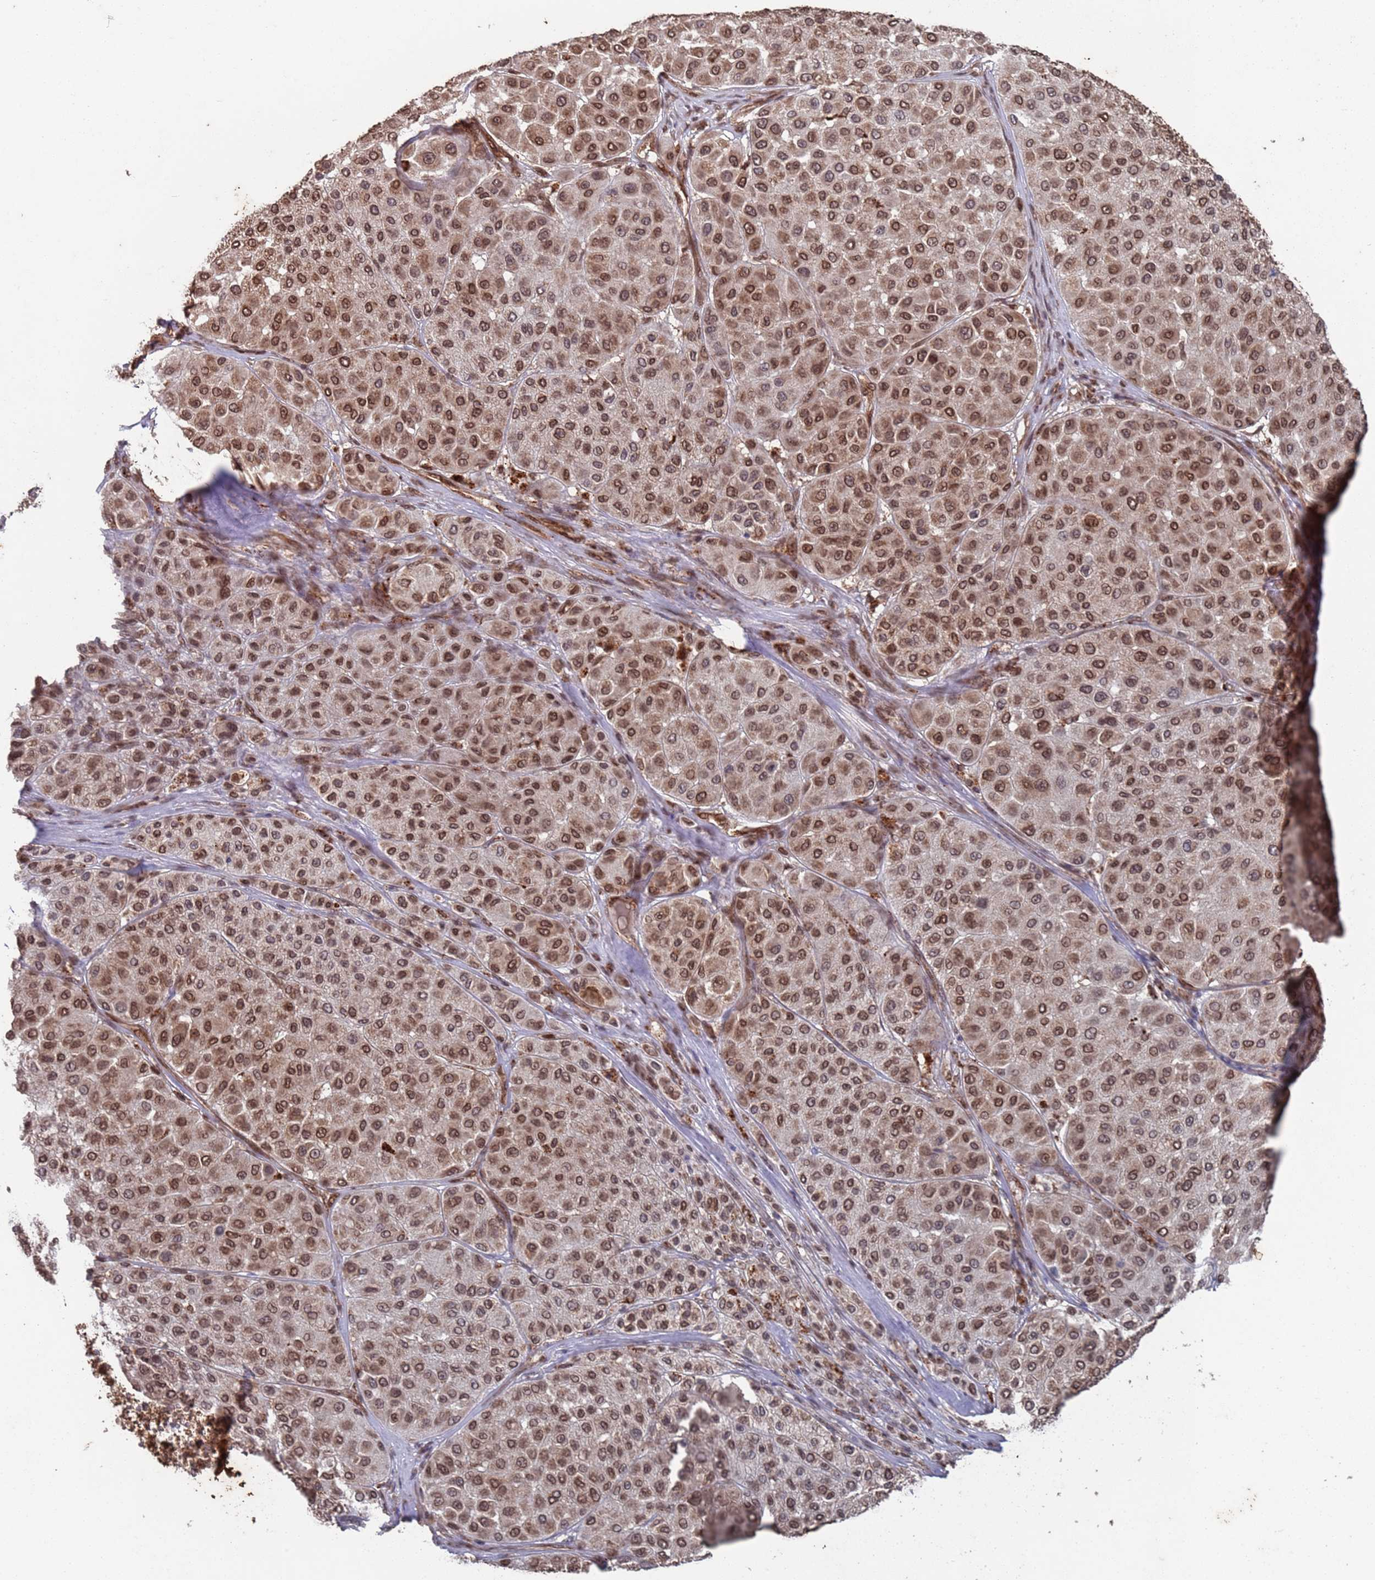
{"staining": {"intensity": "moderate", "quantity": ">75%", "location": "cytoplasmic/membranous,nuclear"}, "tissue": "melanoma", "cell_type": "Tumor cells", "image_type": "cancer", "snomed": [{"axis": "morphology", "description": "Malignant melanoma, Metastatic site"}, {"axis": "topography", "description": "Smooth muscle"}], "caption": "Approximately >75% of tumor cells in malignant melanoma (metastatic site) show moderate cytoplasmic/membranous and nuclear protein positivity as visualized by brown immunohistochemical staining.", "gene": "FUBP3", "patient": {"sex": "male", "age": 41}}